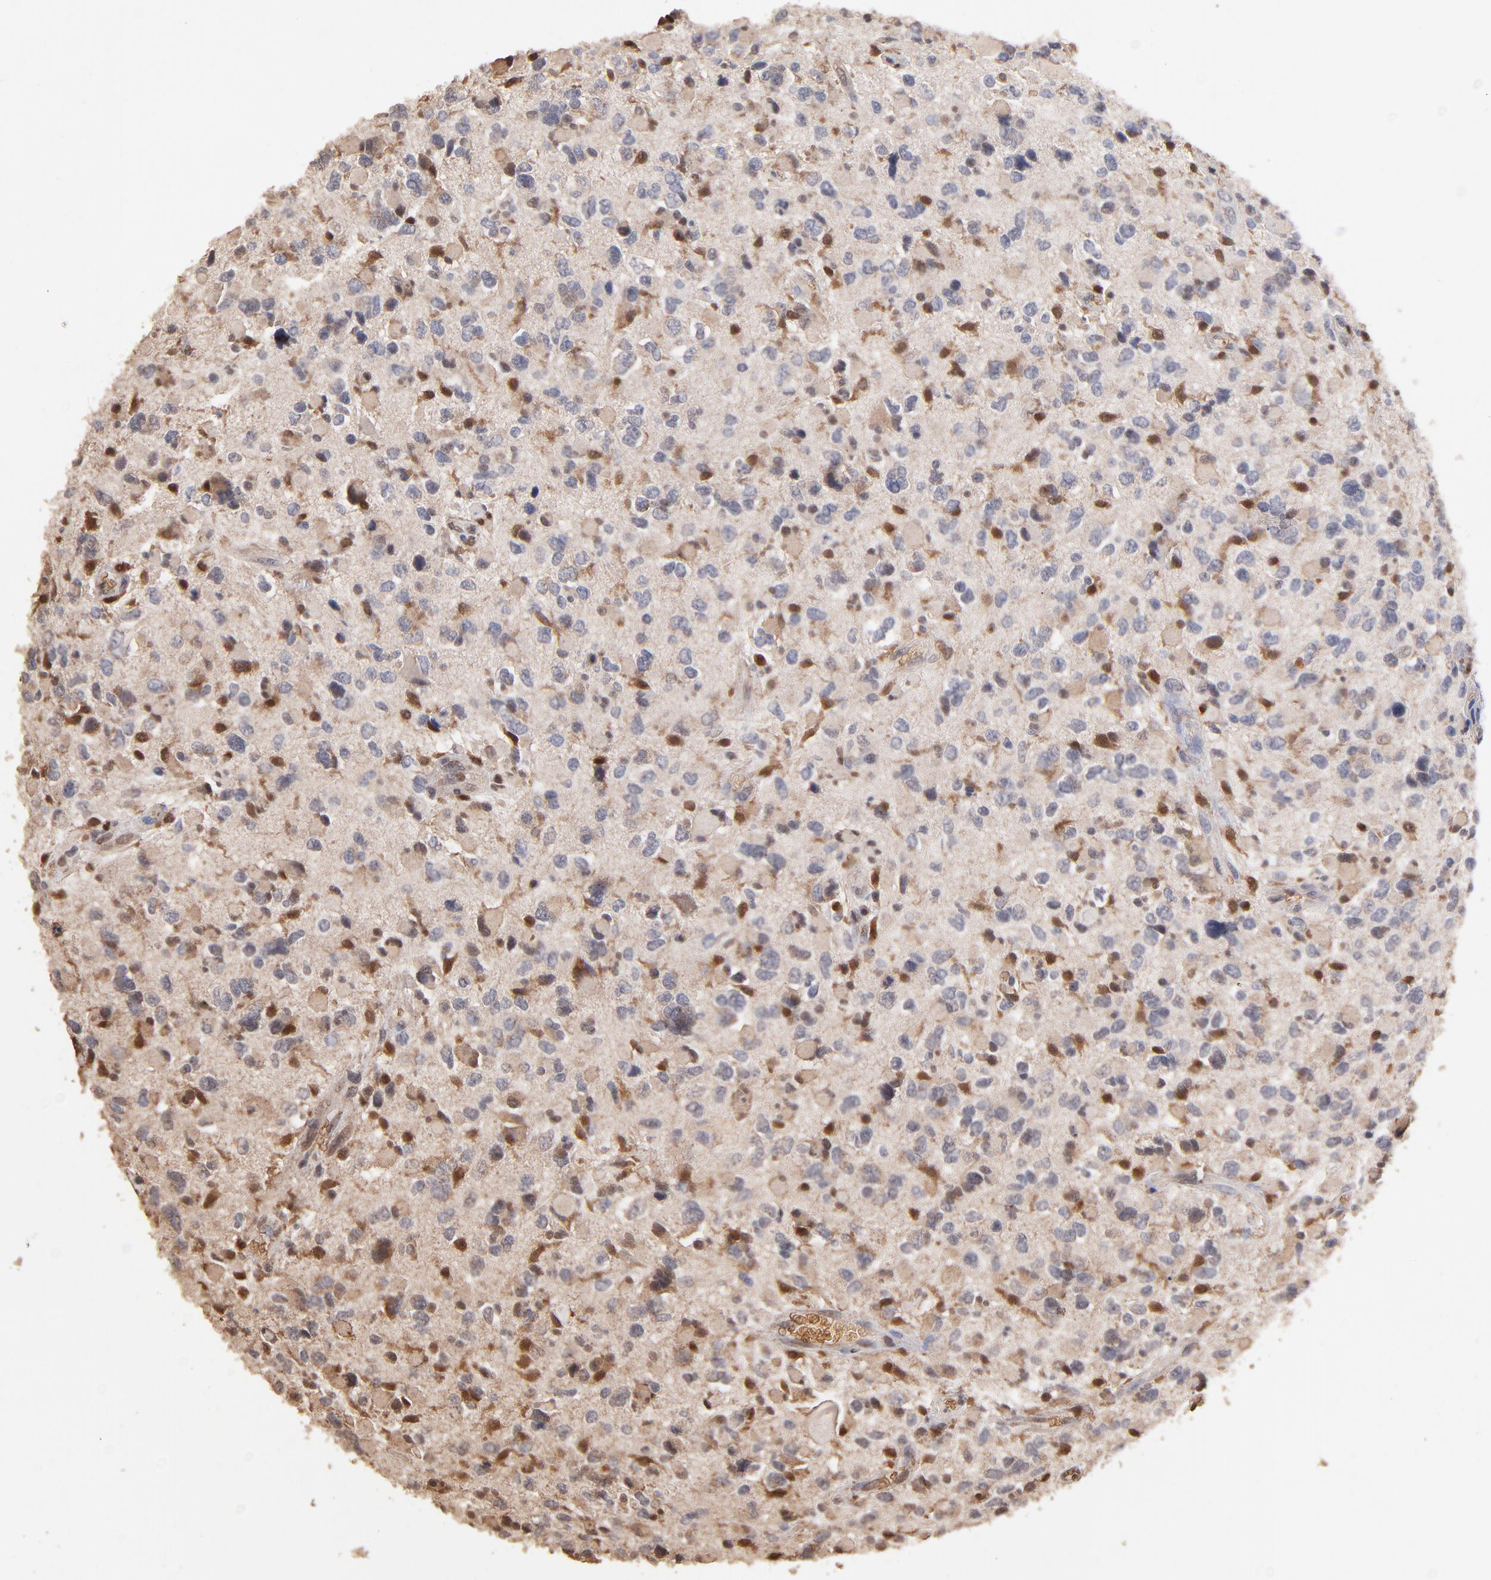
{"staining": {"intensity": "negative", "quantity": "none", "location": "none"}, "tissue": "glioma", "cell_type": "Tumor cells", "image_type": "cancer", "snomed": [{"axis": "morphology", "description": "Glioma, malignant, High grade"}, {"axis": "topography", "description": "Brain"}], "caption": "Immunohistochemical staining of glioma exhibits no significant expression in tumor cells. (DAB immunohistochemistry with hematoxylin counter stain).", "gene": "CASP1", "patient": {"sex": "female", "age": 37}}